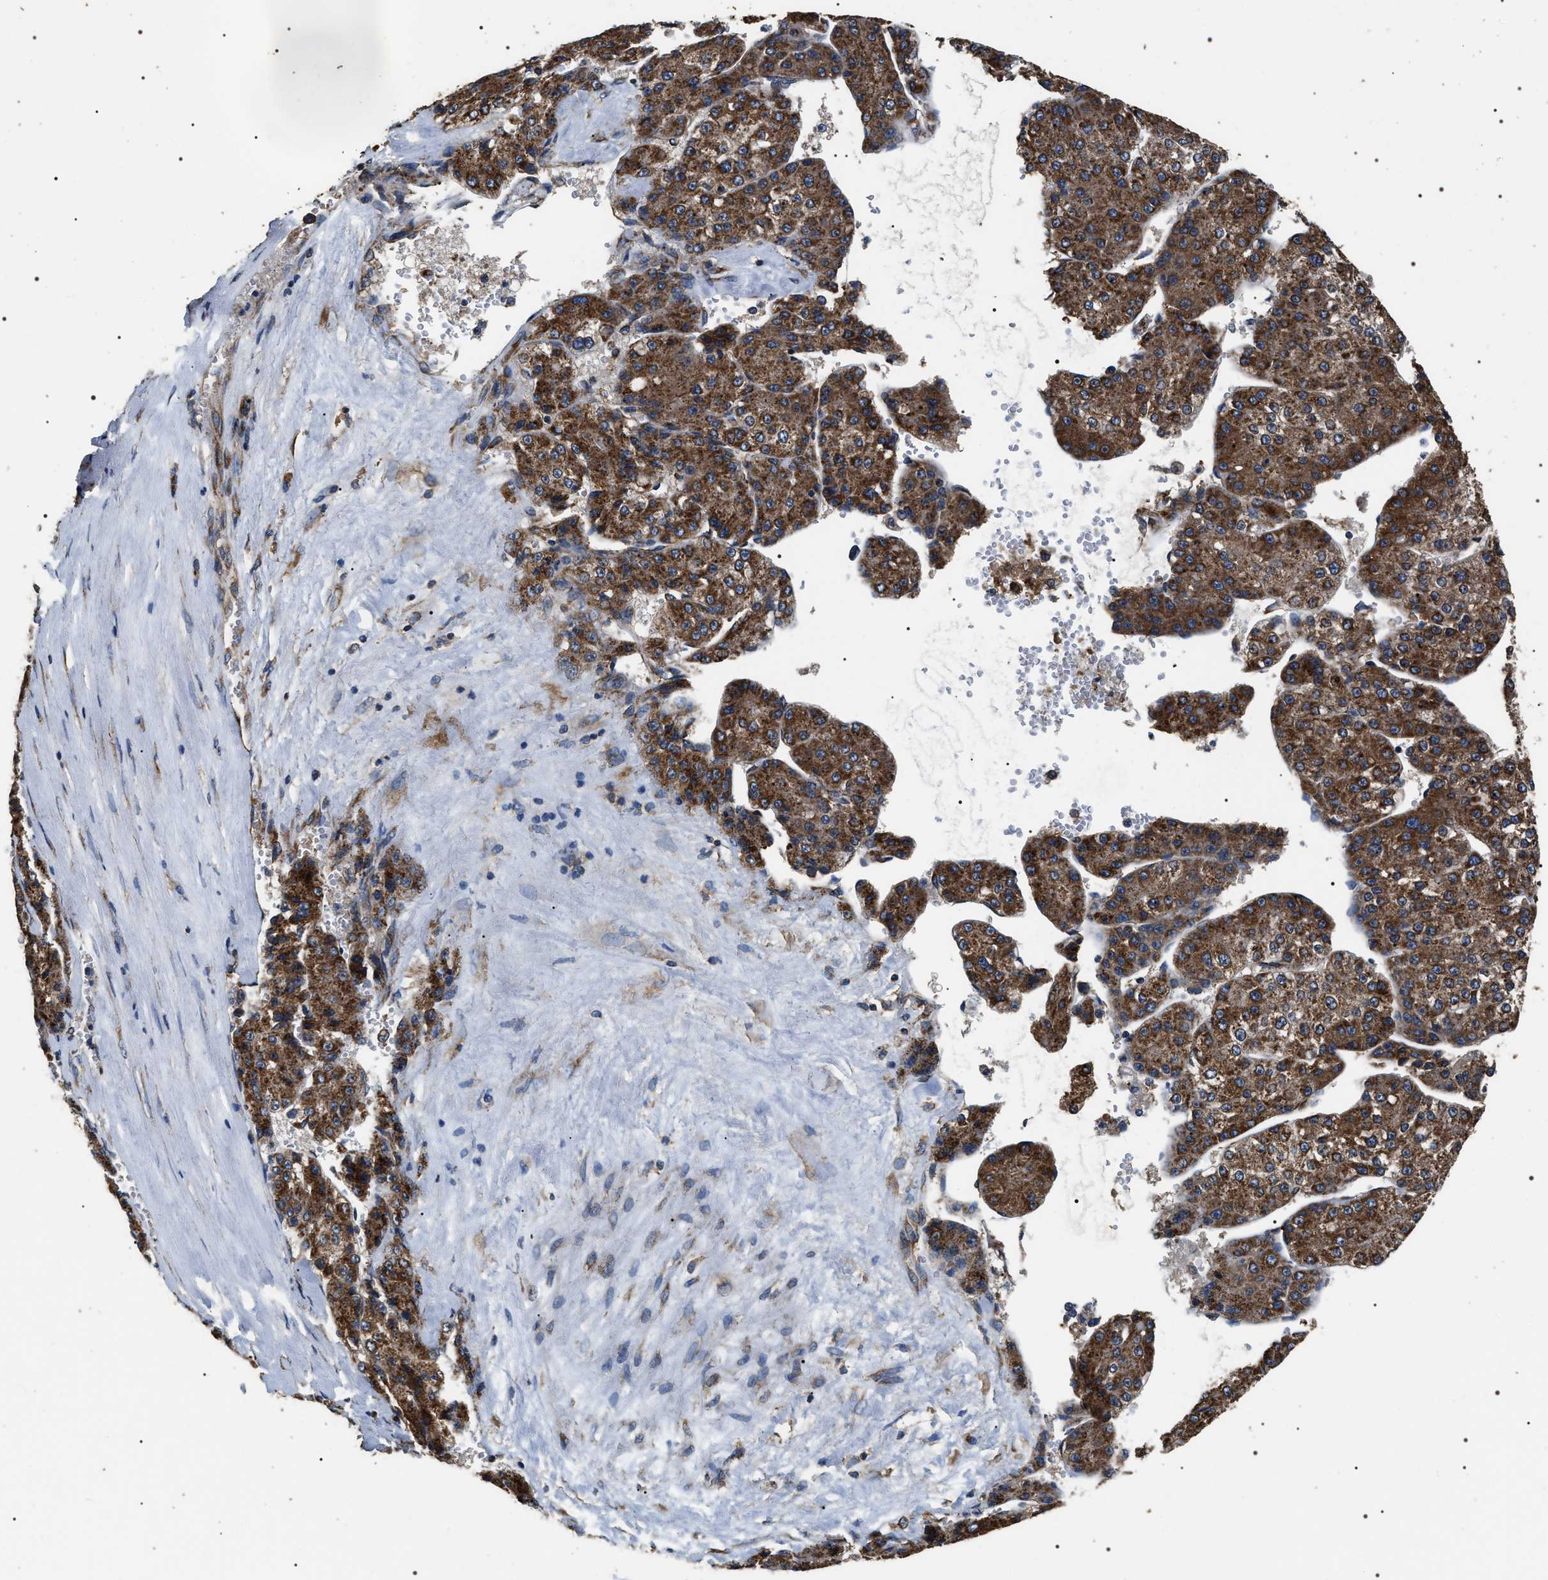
{"staining": {"intensity": "strong", "quantity": ">75%", "location": "cytoplasmic/membranous"}, "tissue": "liver cancer", "cell_type": "Tumor cells", "image_type": "cancer", "snomed": [{"axis": "morphology", "description": "Carcinoma, Hepatocellular, NOS"}, {"axis": "topography", "description": "Liver"}], "caption": "An immunohistochemistry (IHC) histopathology image of tumor tissue is shown. Protein staining in brown labels strong cytoplasmic/membranous positivity in liver cancer within tumor cells.", "gene": "KTN1", "patient": {"sex": "female", "age": 73}}